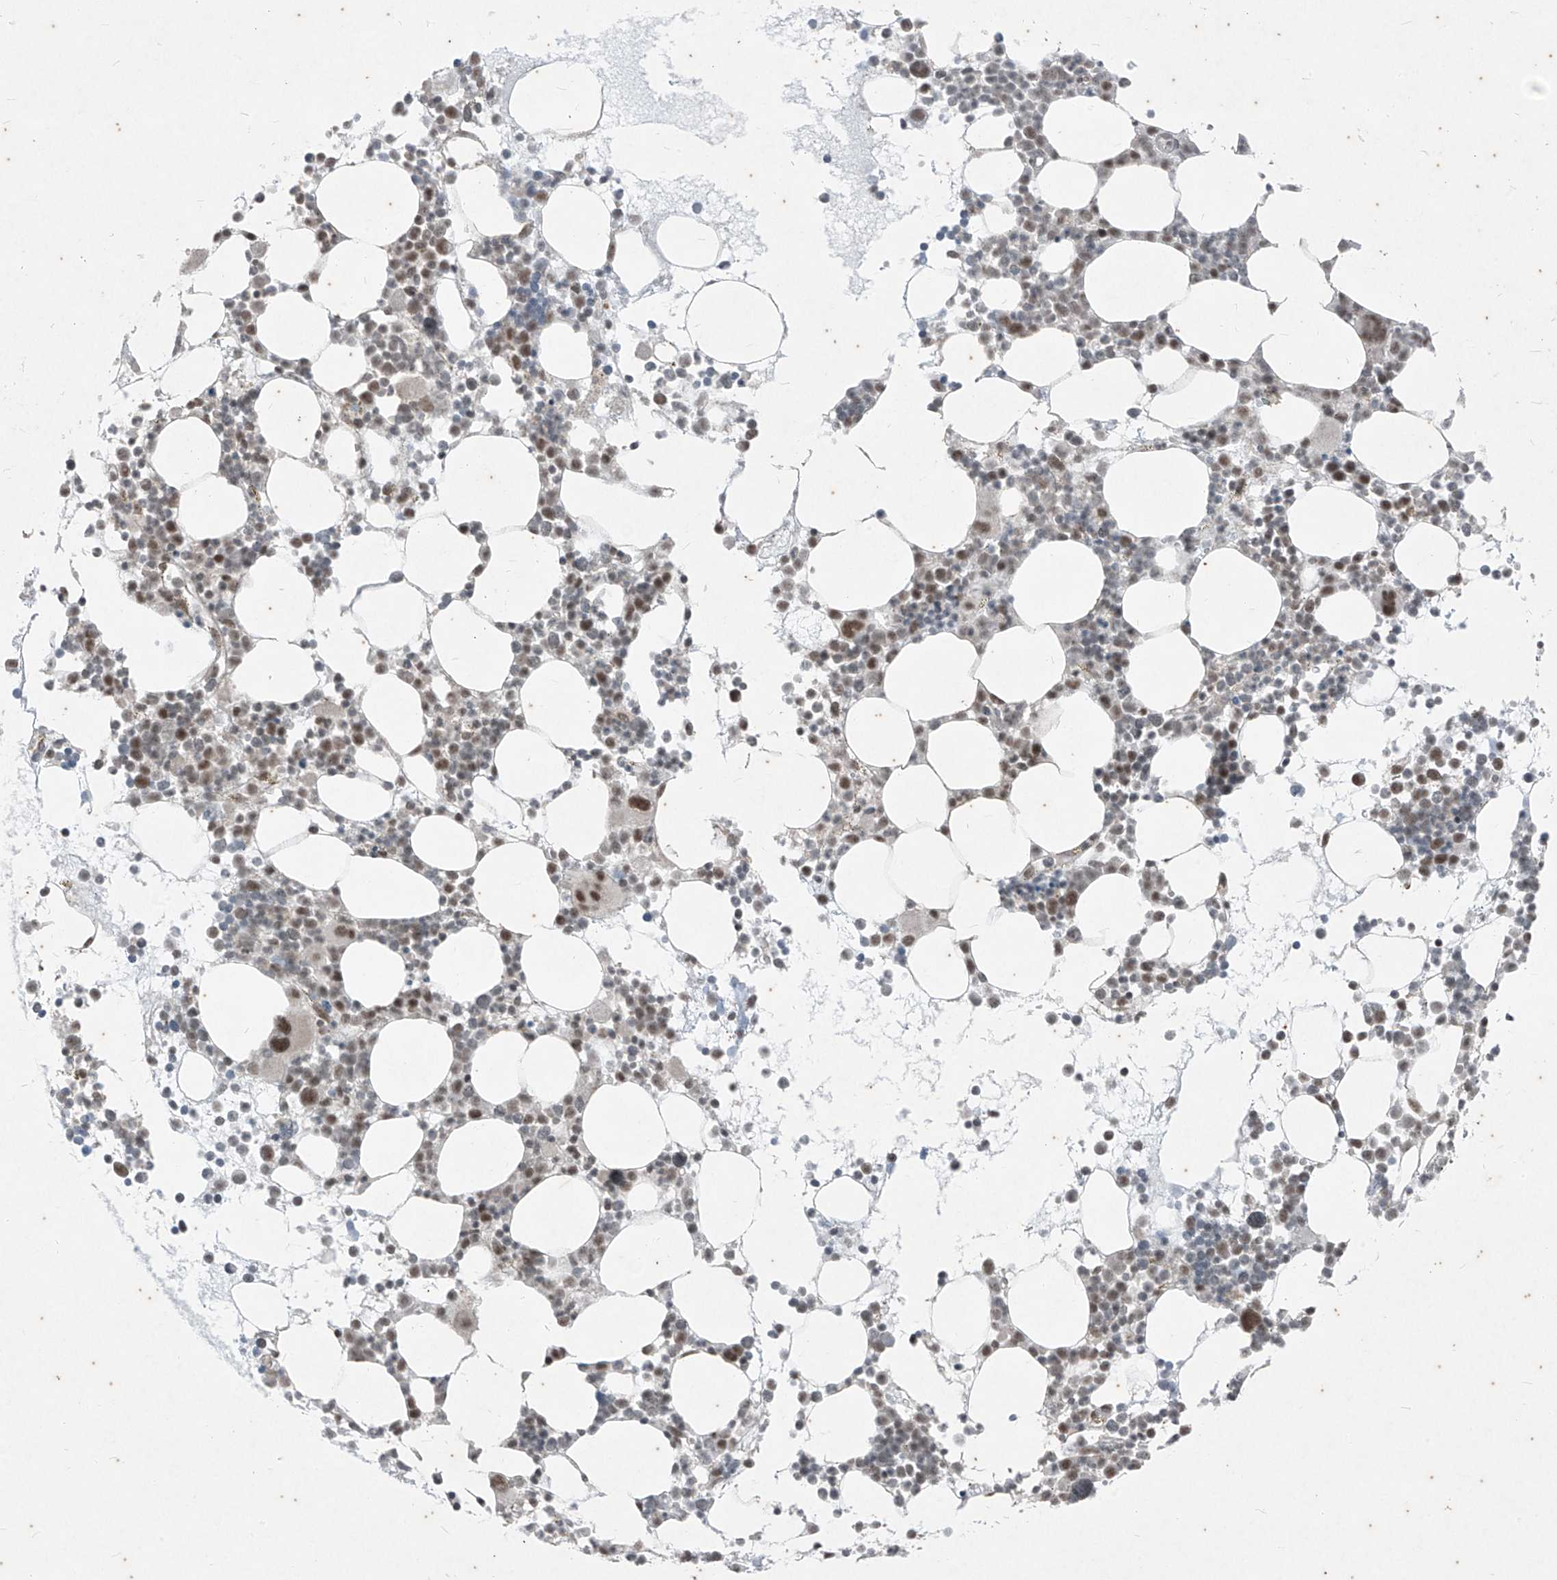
{"staining": {"intensity": "moderate", "quantity": "25%-75%", "location": "nuclear"}, "tissue": "bone marrow", "cell_type": "Hematopoietic cells", "image_type": "normal", "snomed": [{"axis": "morphology", "description": "Normal tissue, NOS"}, {"axis": "topography", "description": "Bone marrow"}], "caption": "Hematopoietic cells display medium levels of moderate nuclear expression in about 25%-75% of cells in benign bone marrow. The protein of interest is shown in brown color, while the nuclei are stained blue.", "gene": "ZNF354B", "patient": {"sex": "female", "age": 62}}